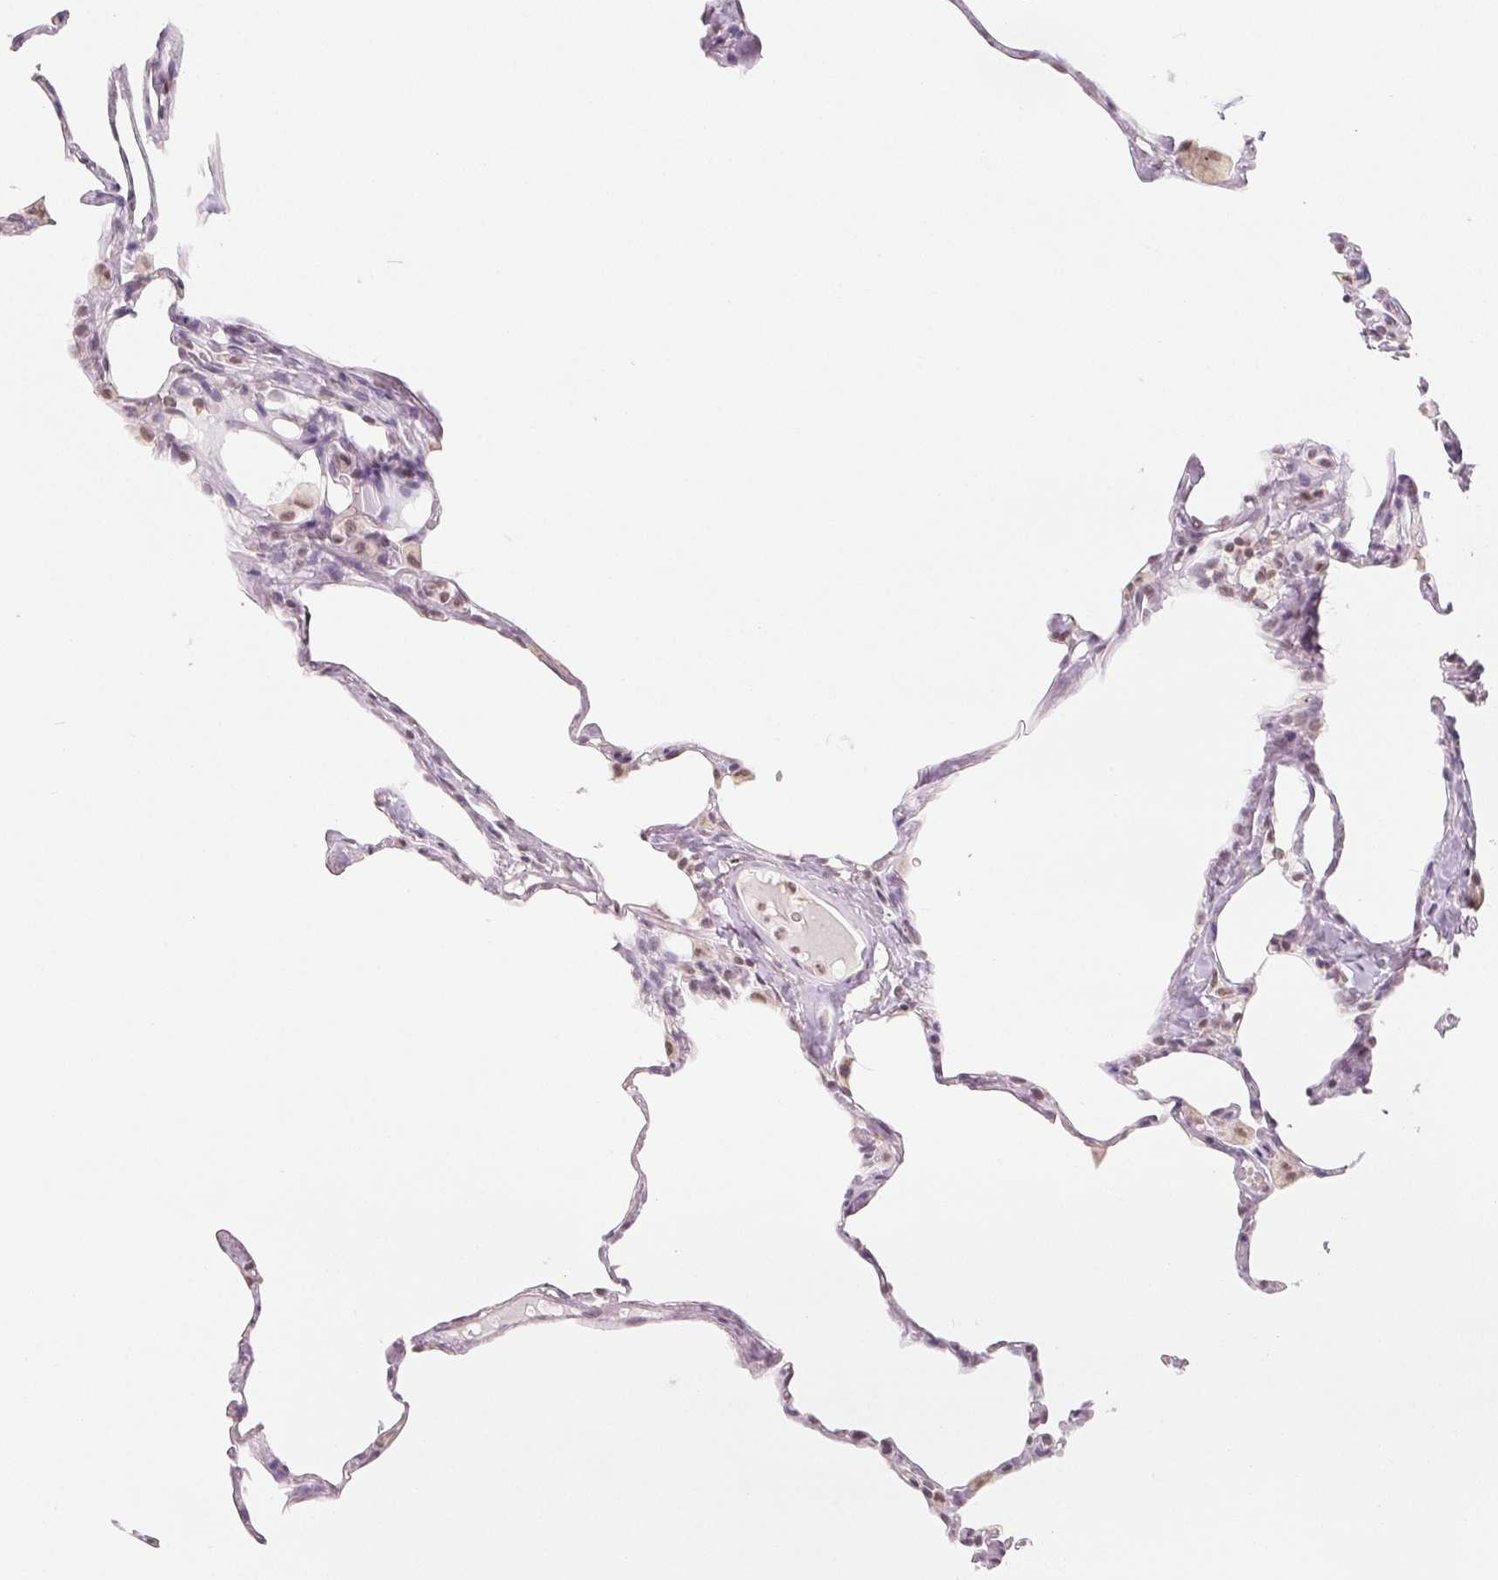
{"staining": {"intensity": "weak", "quantity": "<25%", "location": "nuclear"}, "tissue": "lung", "cell_type": "Alveolar cells", "image_type": "normal", "snomed": [{"axis": "morphology", "description": "Normal tissue, NOS"}, {"axis": "topography", "description": "Lung"}], "caption": "Benign lung was stained to show a protein in brown. There is no significant positivity in alveolar cells. (Immunohistochemistry, brightfield microscopy, high magnification).", "gene": "NXF3", "patient": {"sex": "male", "age": 65}}